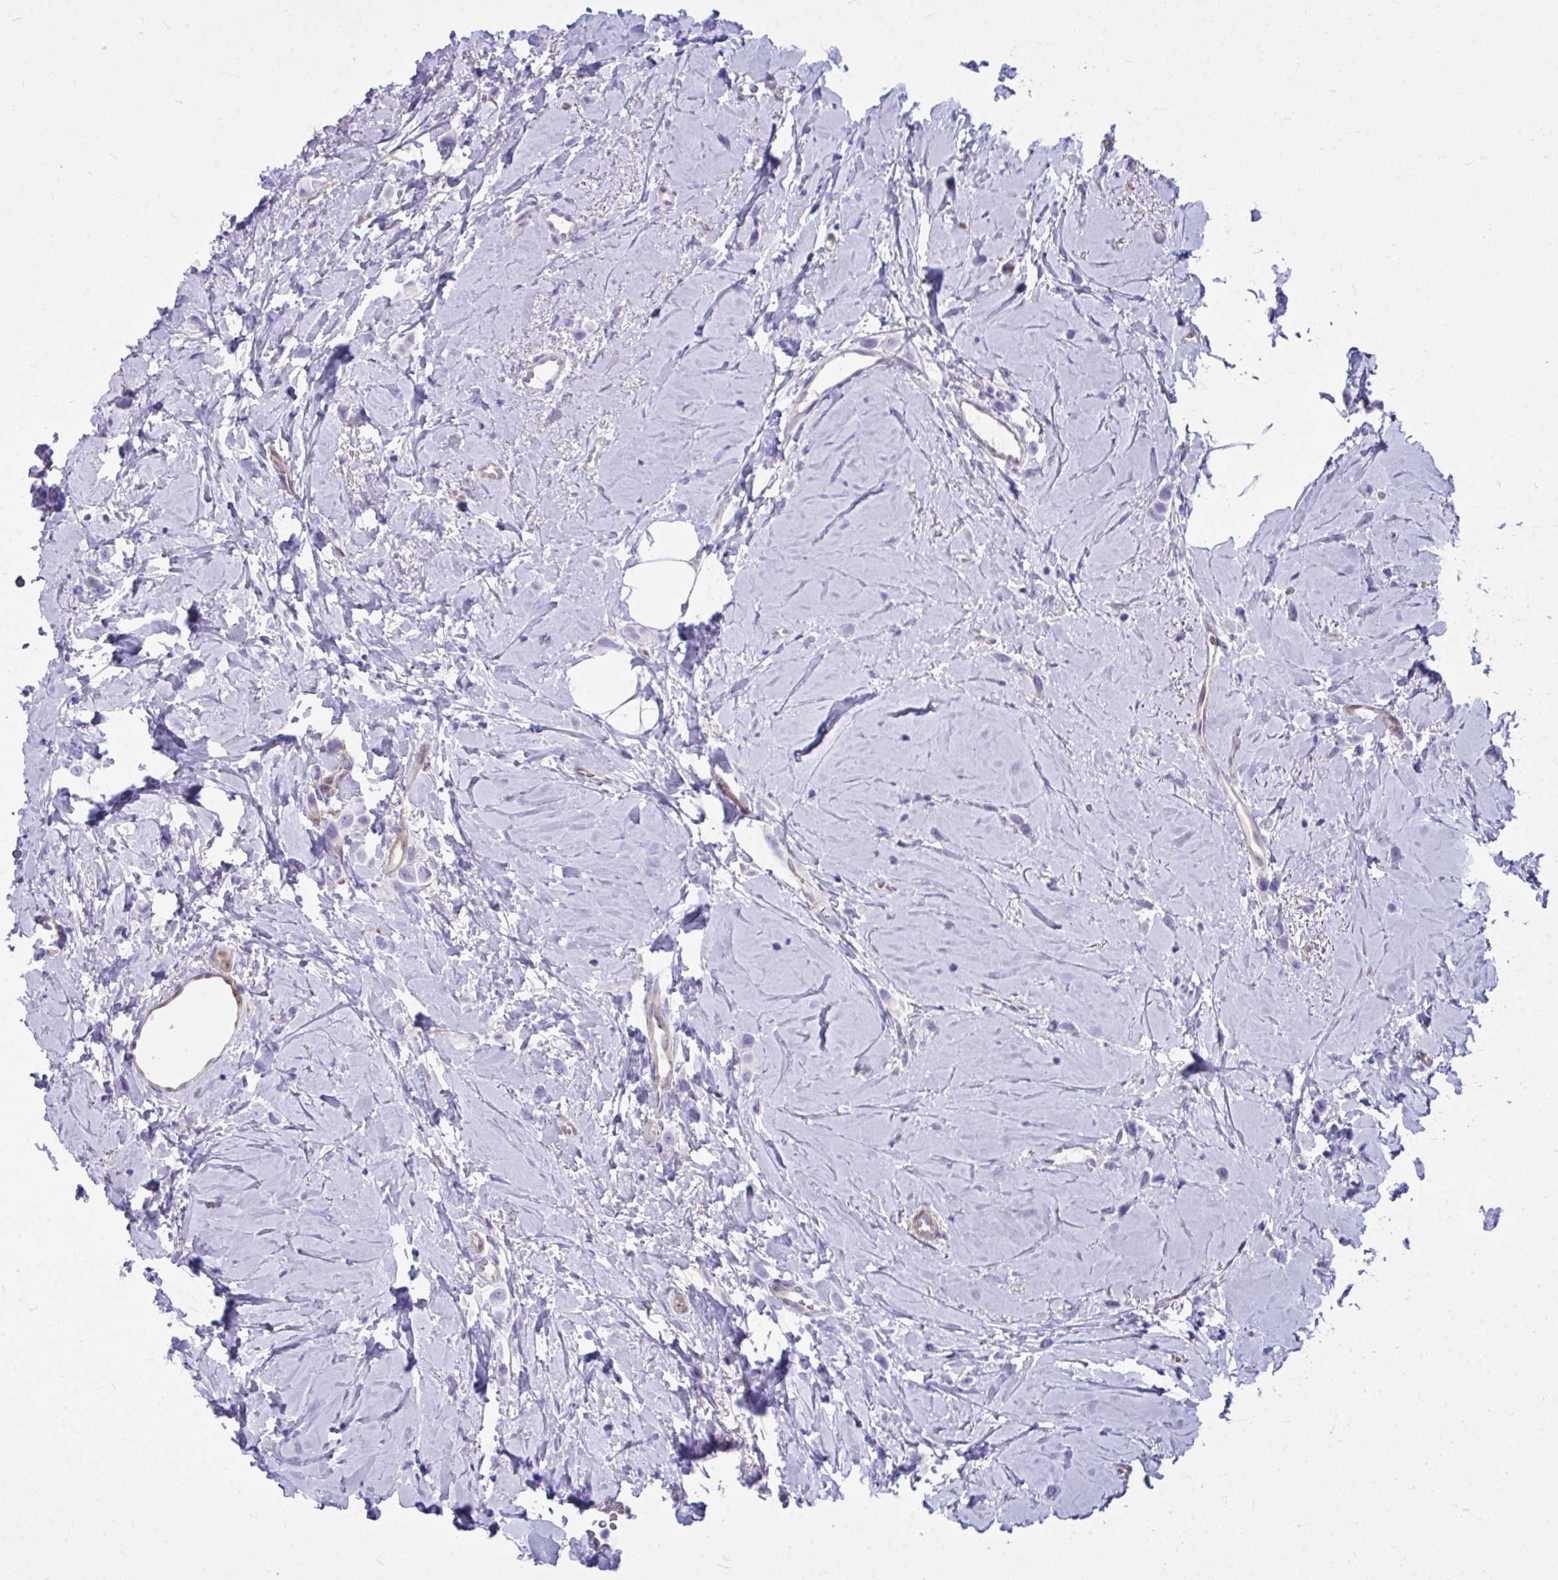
{"staining": {"intensity": "negative", "quantity": "none", "location": "none"}, "tissue": "breast cancer", "cell_type": "Tumor cells", "image_type": "cancer", "snomed": [{"axis": "morphology", "description": "Lobular carcinoma"}, {"axis": "topography", "description": "Breast"}], "caption": "A high-resolution micrograph shows immunohistochemistry (IHC) staining of lobular carcinoma (breast), which exhibits no significant positivity in tumor cells. (DAB (3,3'-diaminobenzidine) IHC, high magnification).", "gene": "LIMS2", "patient": {"sex": "female", "age": 66}}